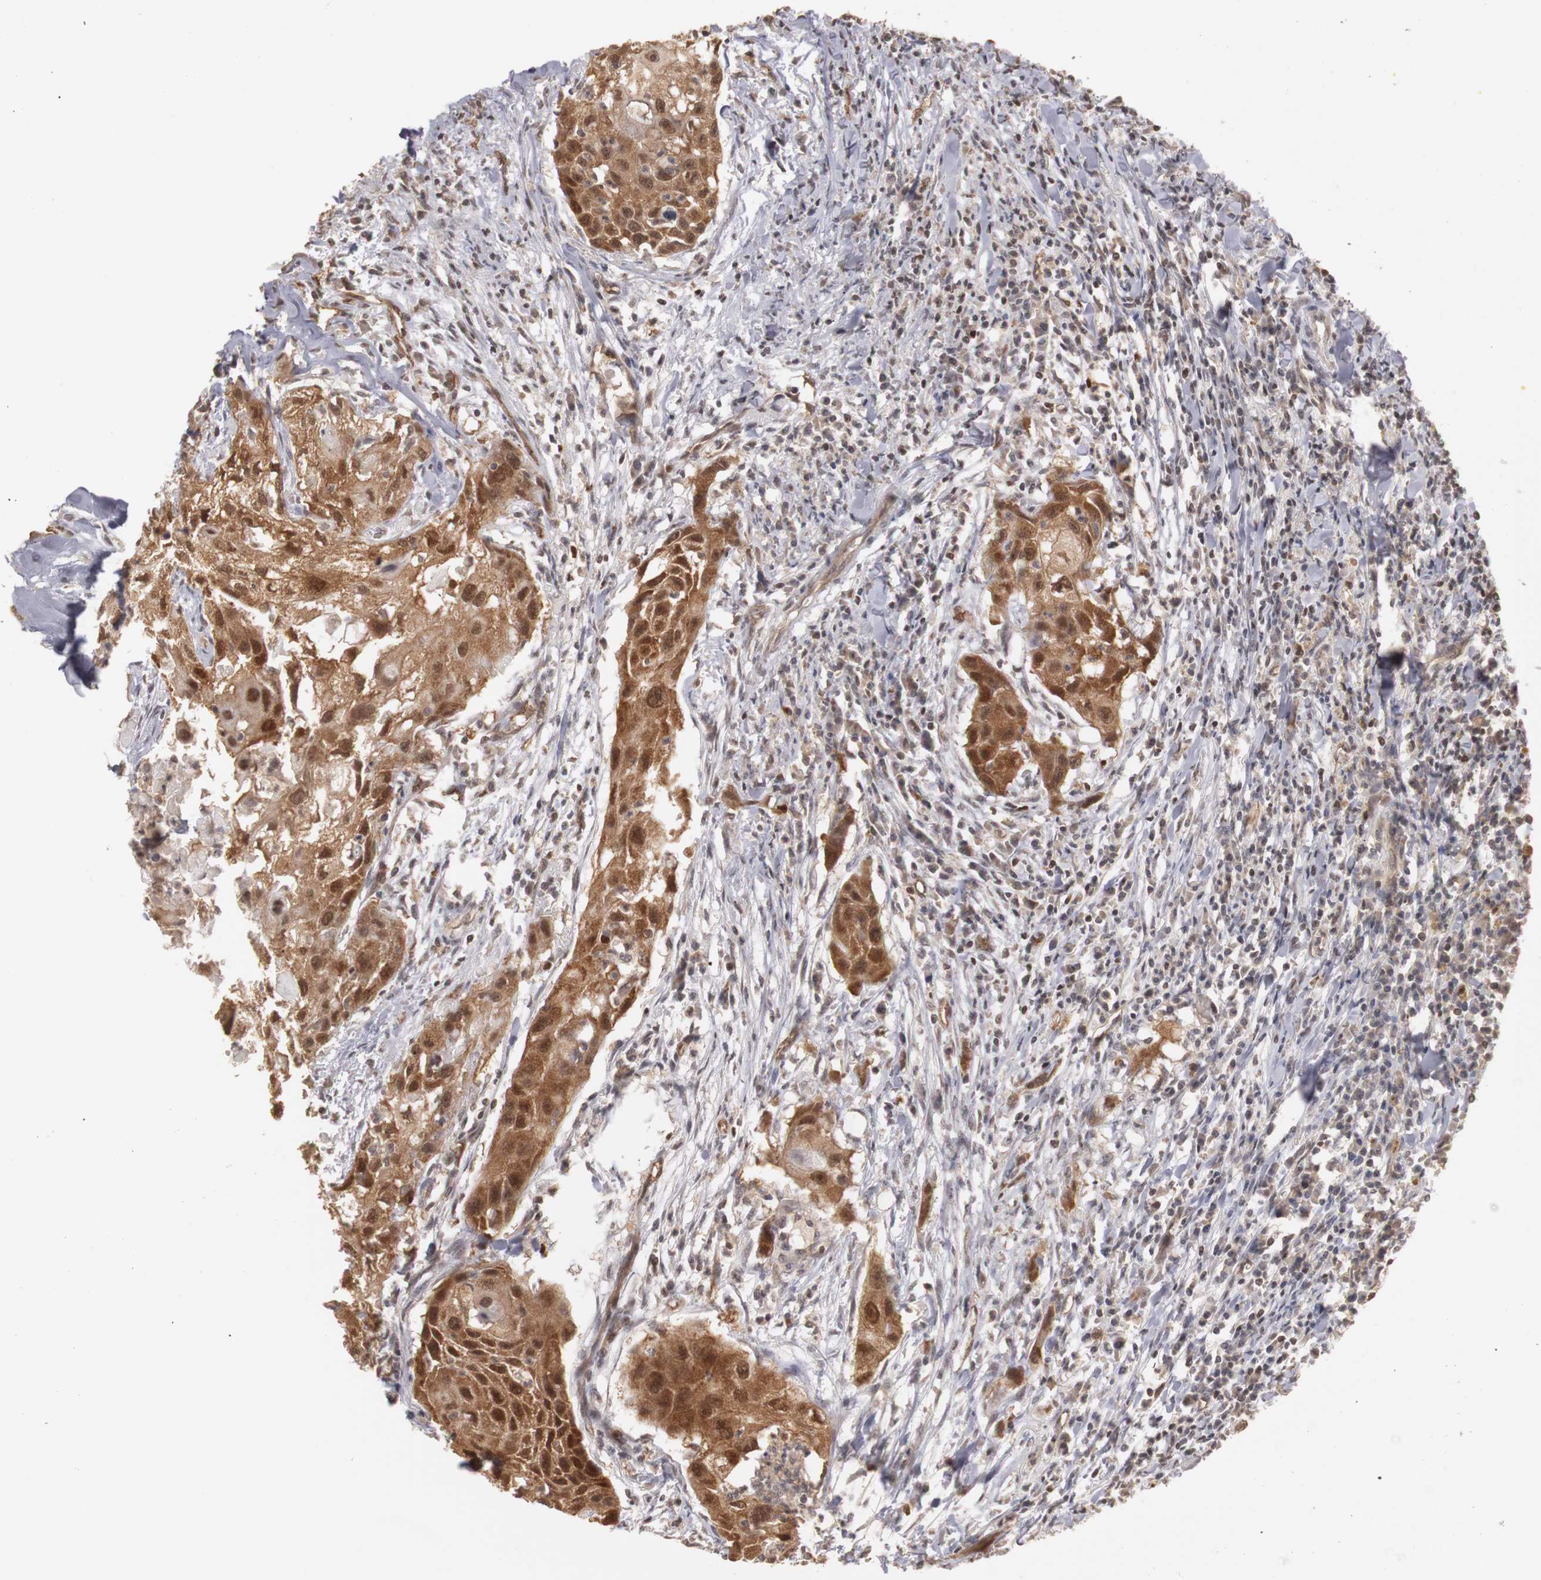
{"staining": {"intensity": "moderate", "quantity": ">75%", "location": "cytoplasmic/membranous,nuclear"}, "tissue": "head and neck cancer", "cell_type": "Tumor cells", "image_type": "cancer", "snomed": [{"axis": "morphology", "description": "Squamous cell carcinoma, NOS"}, {"axis": "topography", "description": "Head-Neck"}], "caption": "Human head and neck cancer (squamous cell carcinoma) stained with a brown dye displays moderate cytoplasmic/membranous and nuclear positive positivity in about >75% of tumor cells.", "gene": "PLEKHA1", "patient": {"sex": "male", "age": 64}}